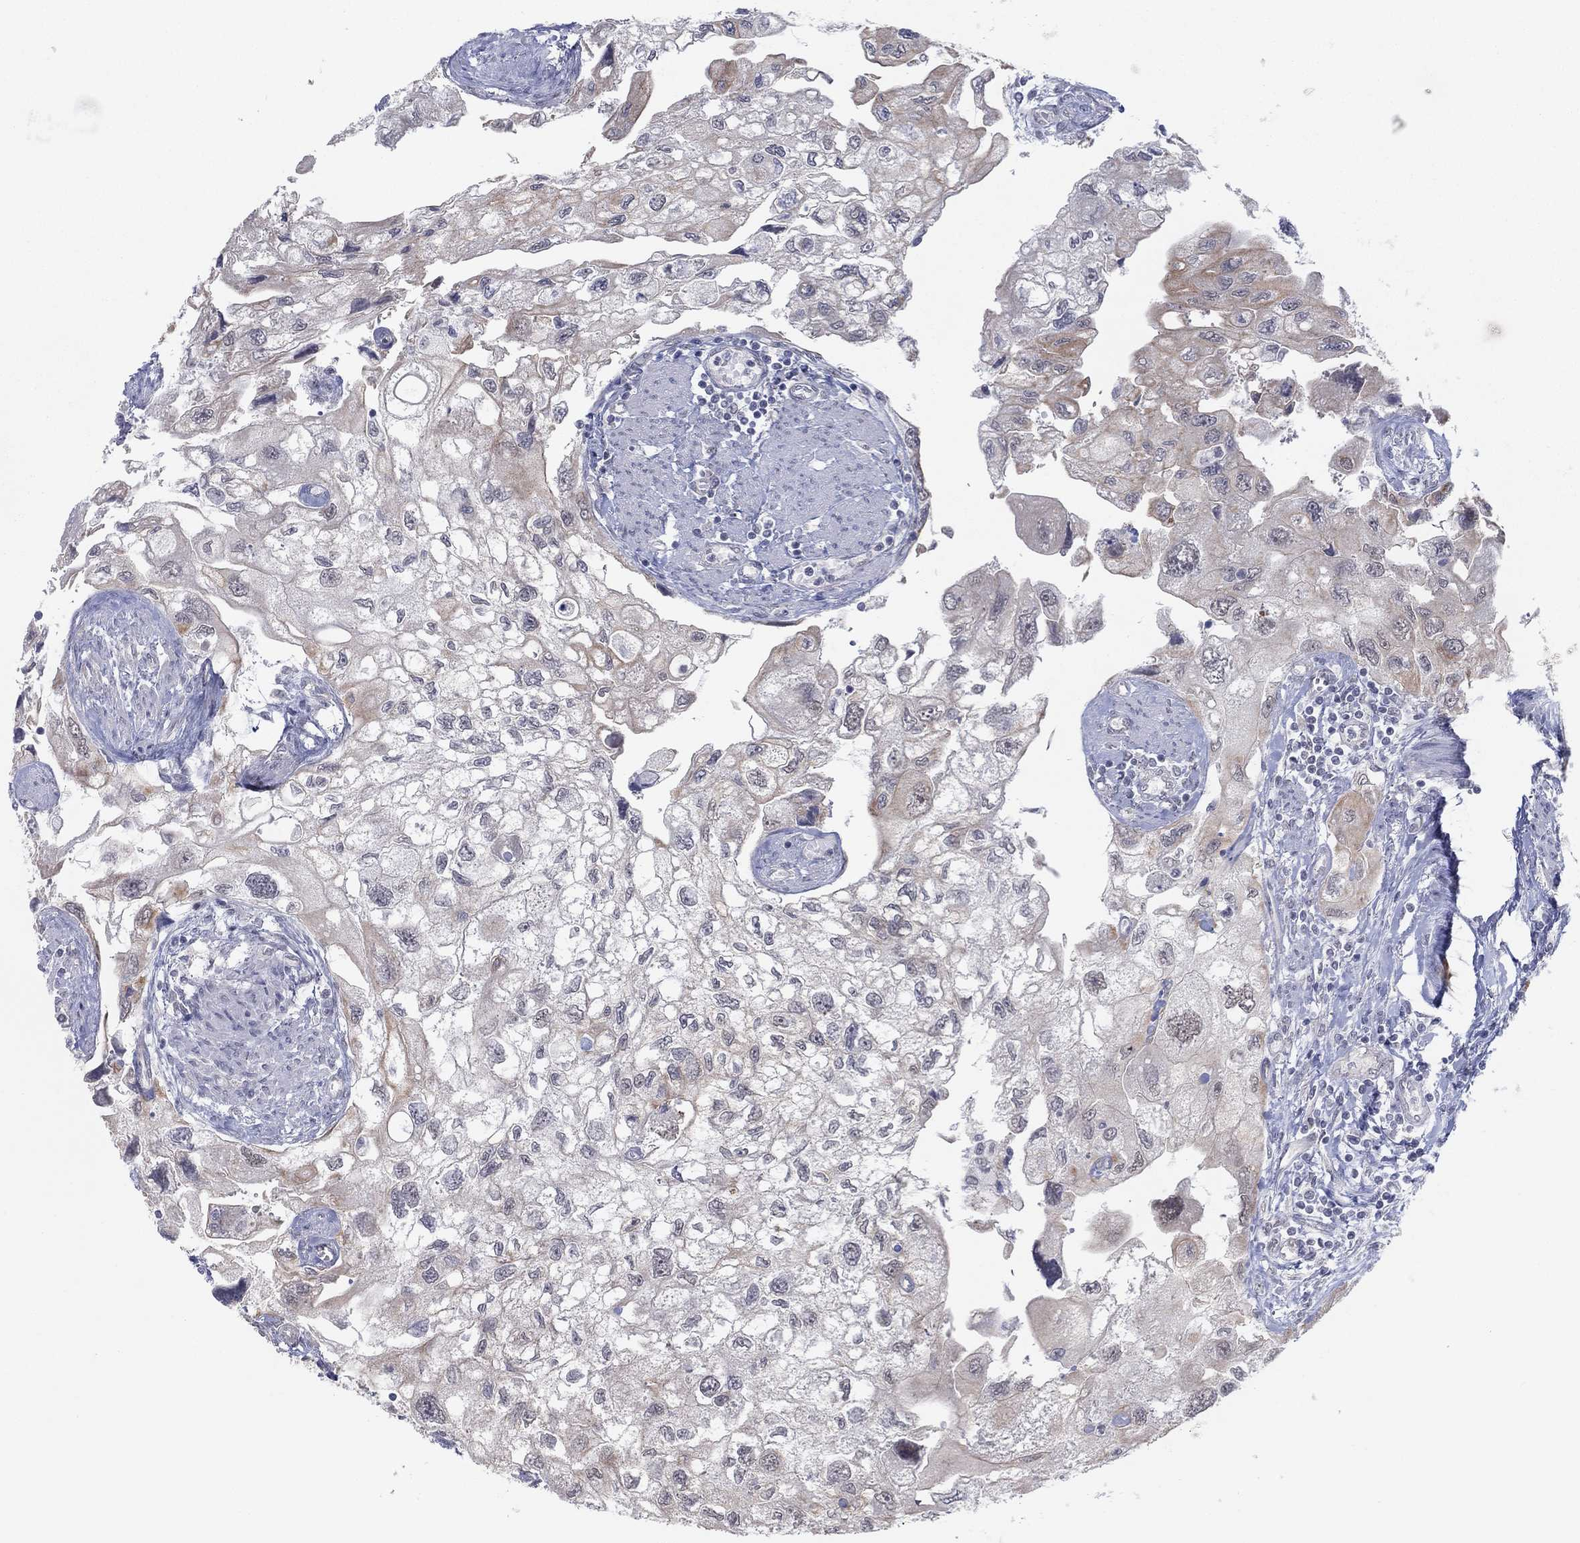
{"staining": {"intensity": "weak", "quantity": "25%-75%", "location": "cytoplasmic/membranous"}, "tissue": "urothelial cancer", "cell_type": "Tumor cells", "image_type": "cancer", "snomed": [{"axis": "morphology", "description": "Urothelial carcinoma, High grade"}, {"axis": "topography", "description": "Urinary bladder"}], "caption": "Immunohistochemistry (DAB (3,3'-diaminobenzidine)) staining of high-grade urothelial carcinoma exhibits weak cytoplasmic/membranous protein positivity in about 25%-75% of tumor cells.", "gene": "SLC22A2", "patient": {"sex": "male", "age": 59}}